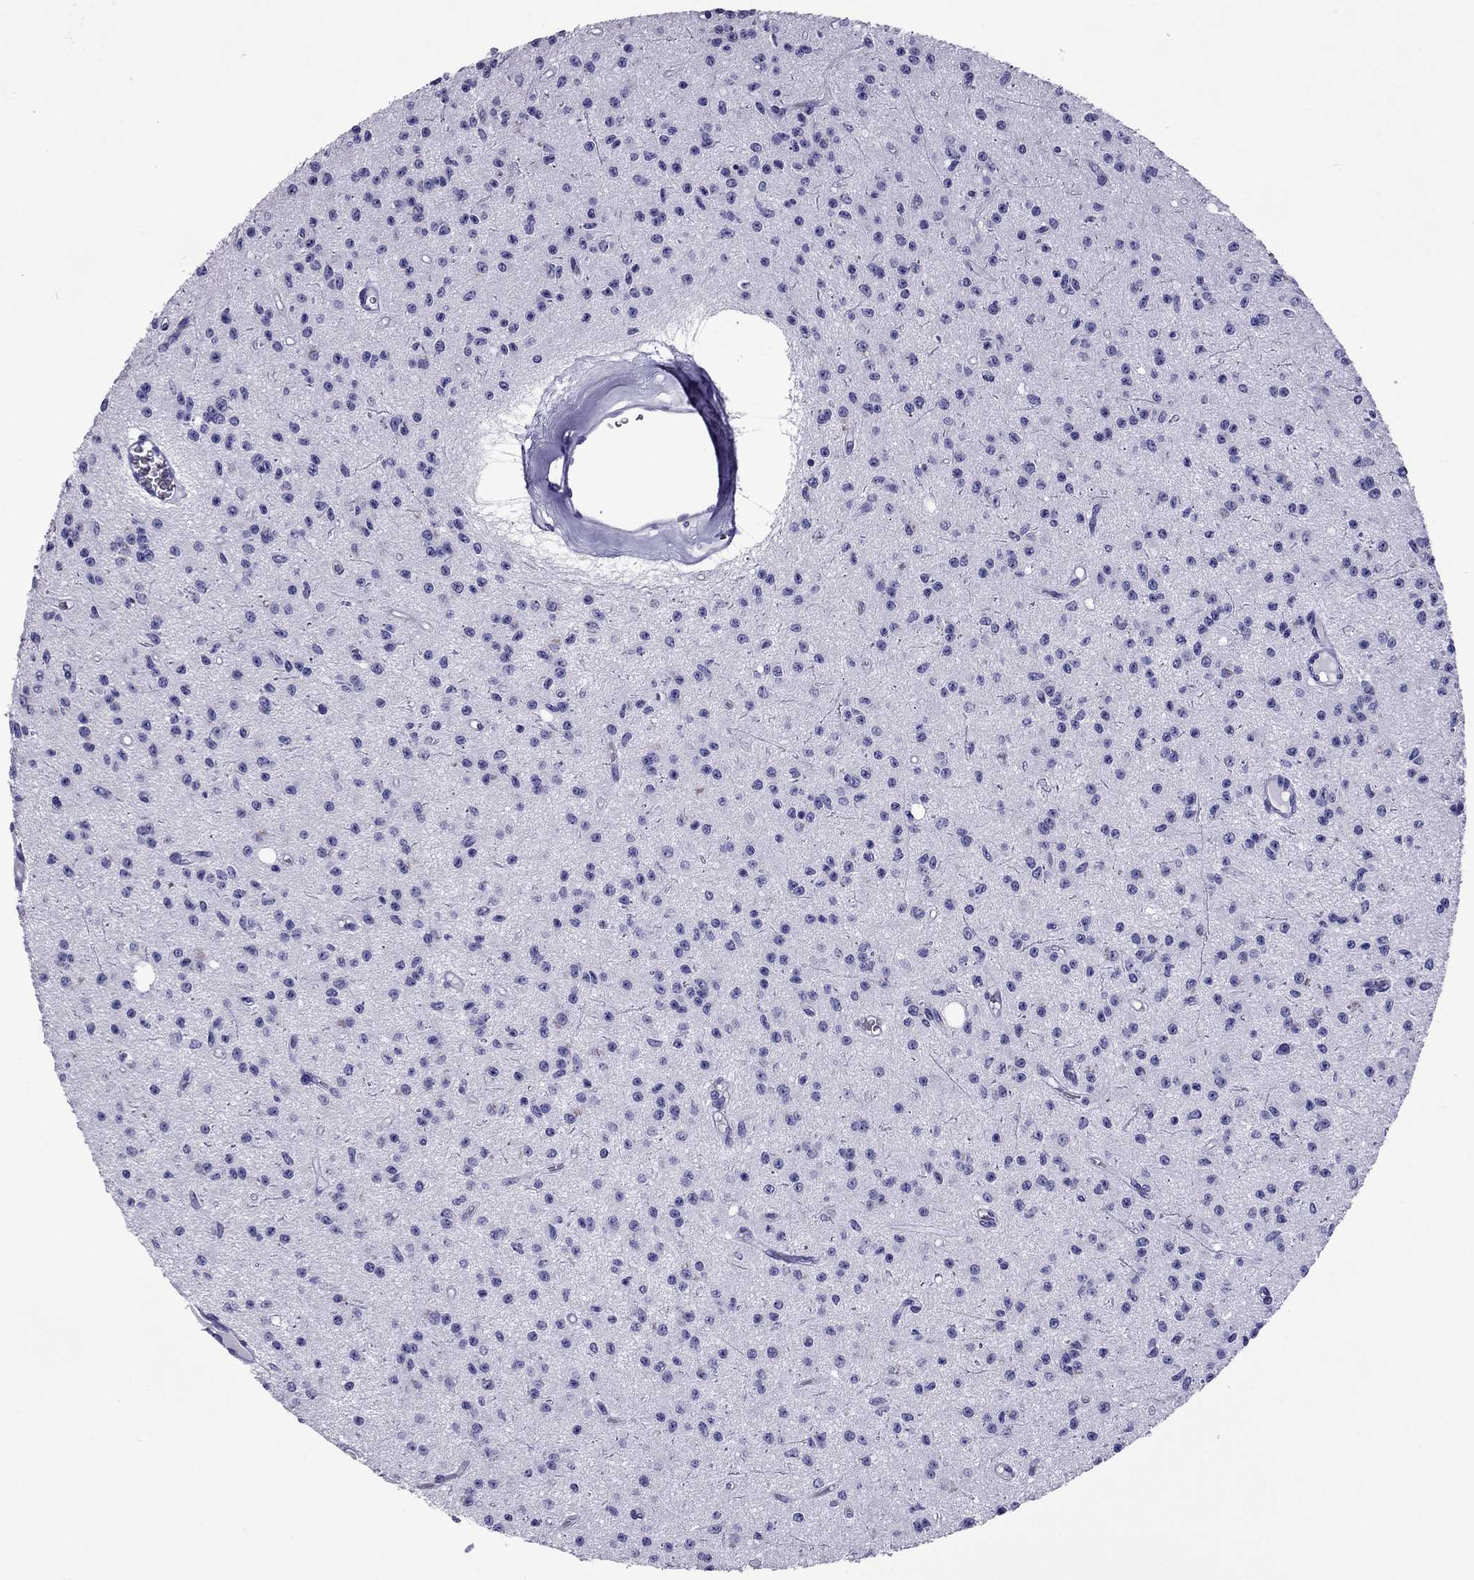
{"staining": {"intensity": "negative", "quantity": "none", "location": "none"}, "tissue": "glioma", "cell_type": "Tumor cells", "image_type": "cancer", "snomed": [{"axis": "morphology", "description": "Glioma, malignant, Low grade"}, {"axis": "topography", "description": "Brain"}], "caption": "IHC micrograph of neoplastic tissue: glioma stained with DAB displays no significant protein positivity in tumor cells.", "gene": "MYL11", "patient": {"sex": "female", "age": 45}}